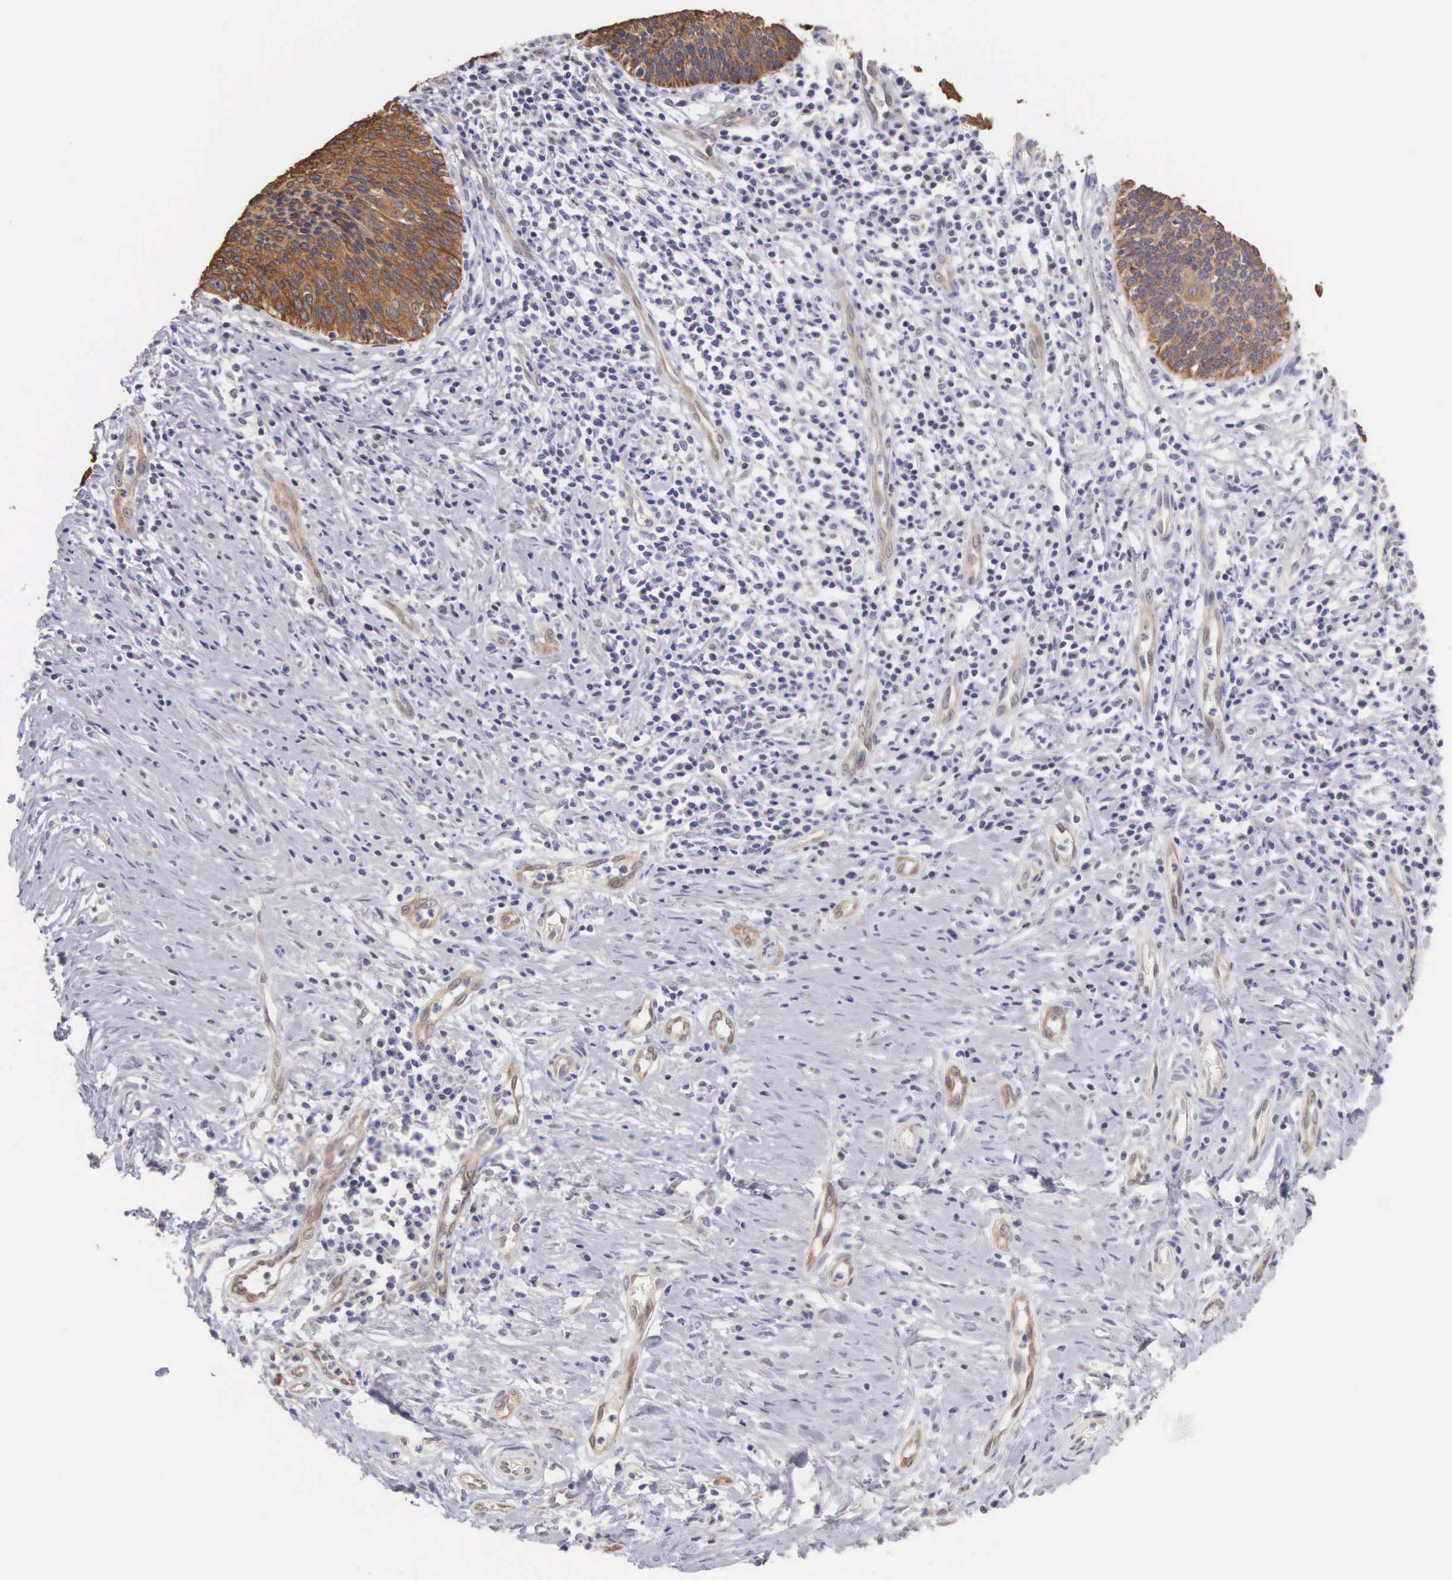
{"staining": {"intensity": "moderate", "quantity": ">75%", "location": "cytoplasmic/membranous"}, "tissue": "cervical cancer", "cell_type": "Tumor cells", "image_type": "cancer", "snomed": [{"axis": "morphology", "description": "Squamous cell carcinoma, NOS"}, {"axis": "topography", "description": "Cervix"}], "caption": "Cervical cancer was stained to show a protein in brown. There is medium levels of moderate cytoplasmic/membranous expression in about >75% of tumor cells.", "gene": "PIR", "patient": {"sex": "female", "age": 41}}